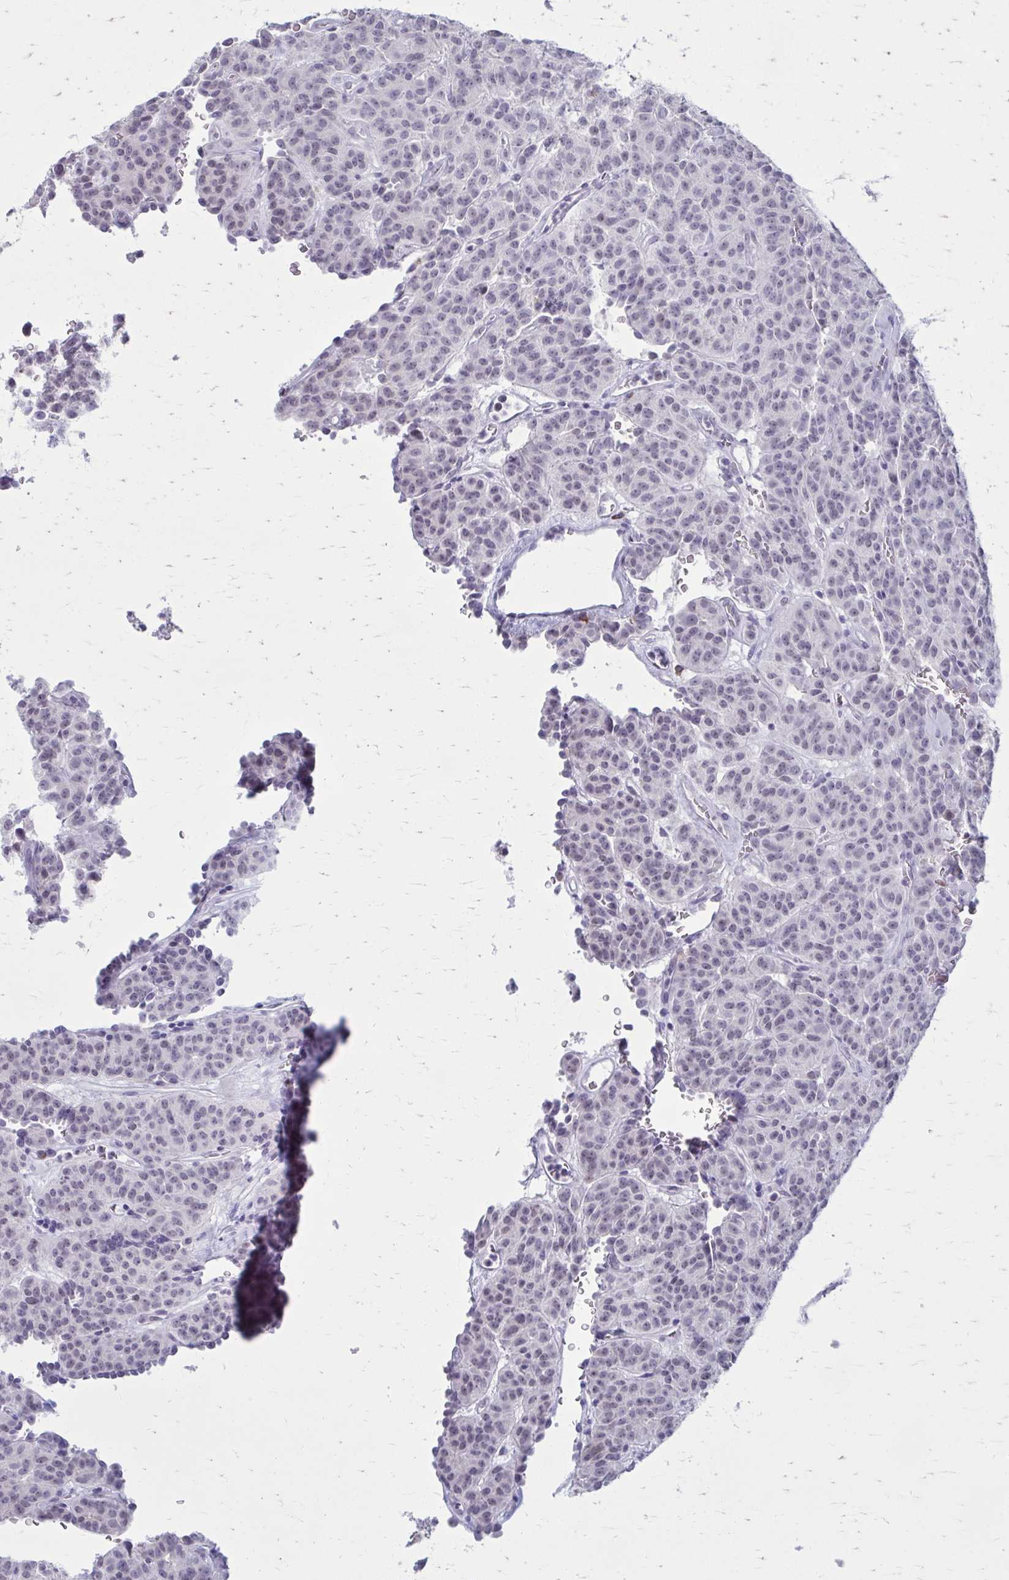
{"staining": {"intensity": "negative", "quantity": "none", "location": "none"}, "tissue": "carcinoid", "cell_type": "Tumor cells", "image_type": "cancer", "snomed": [{"axis": "morphology", "description": "Carcinoid, malignant, NOS"}, {"axis": "topography", "description": "Lung"}], "caption": "The IHC image has no significant positivity in tumor cells of carcinoid tissue.", "gene": "PROSER1", "patient": {"sex": "female", "age": 61}}